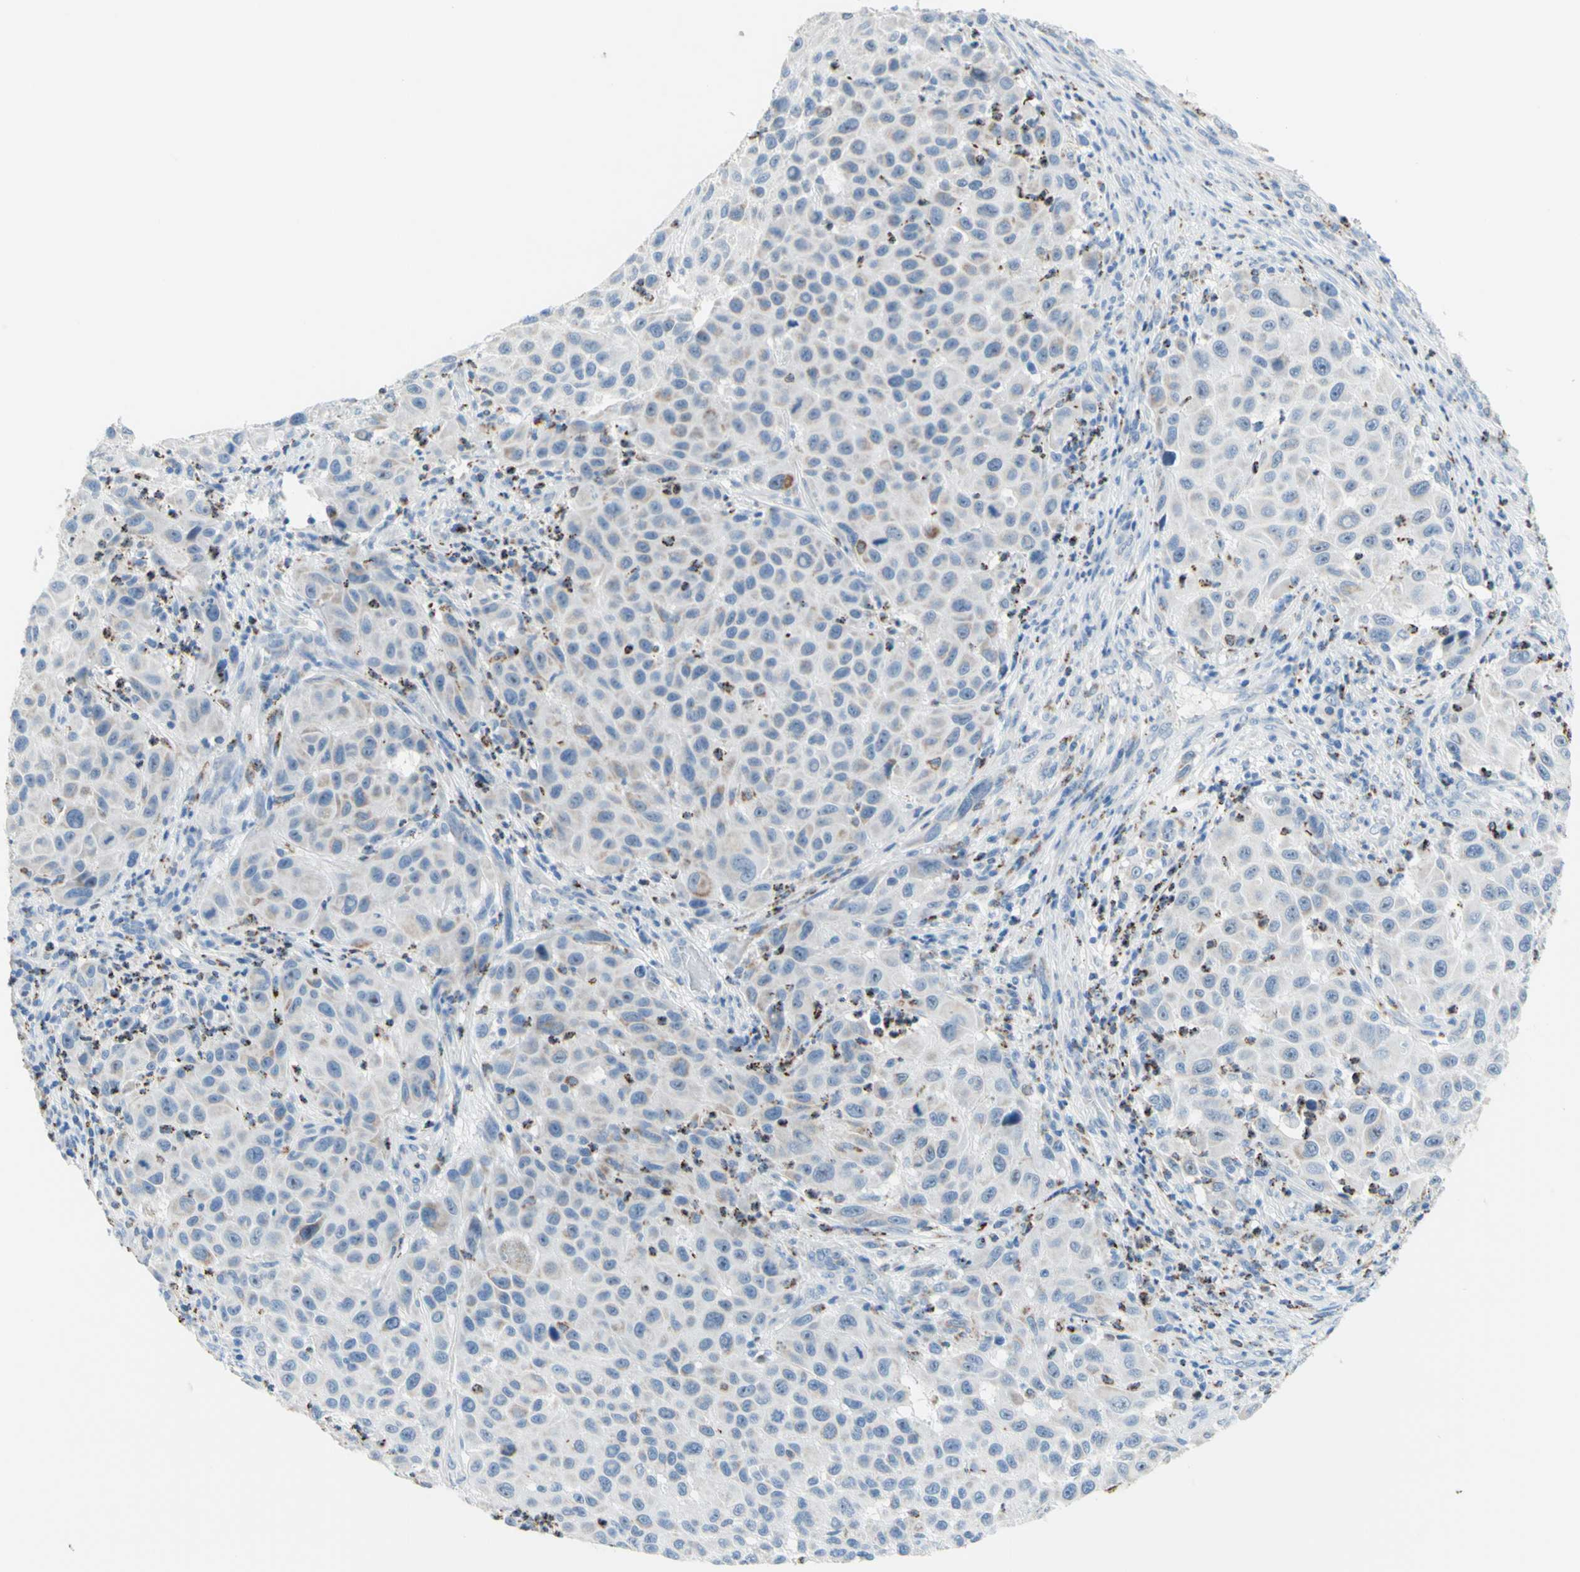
{"staining": {"intensity": "weak", "quantity": "<25%", "location": "cytoplasmic/membranous"}, "tissue": "melanoma", "cell_type": "Tumor cells", "image_type": "cancer", "snomed": [{"axis": "morphology", "description": "Malignant melanoma, Metastatic site"}, {"axis": "topography", "description": "Lymph node"}], "caption": "Protein analysis of melanoma reveals no significant staining in tumor cells.", "gene": "CYSLTR1", "patient": {"sex": "male", "age": 61}}